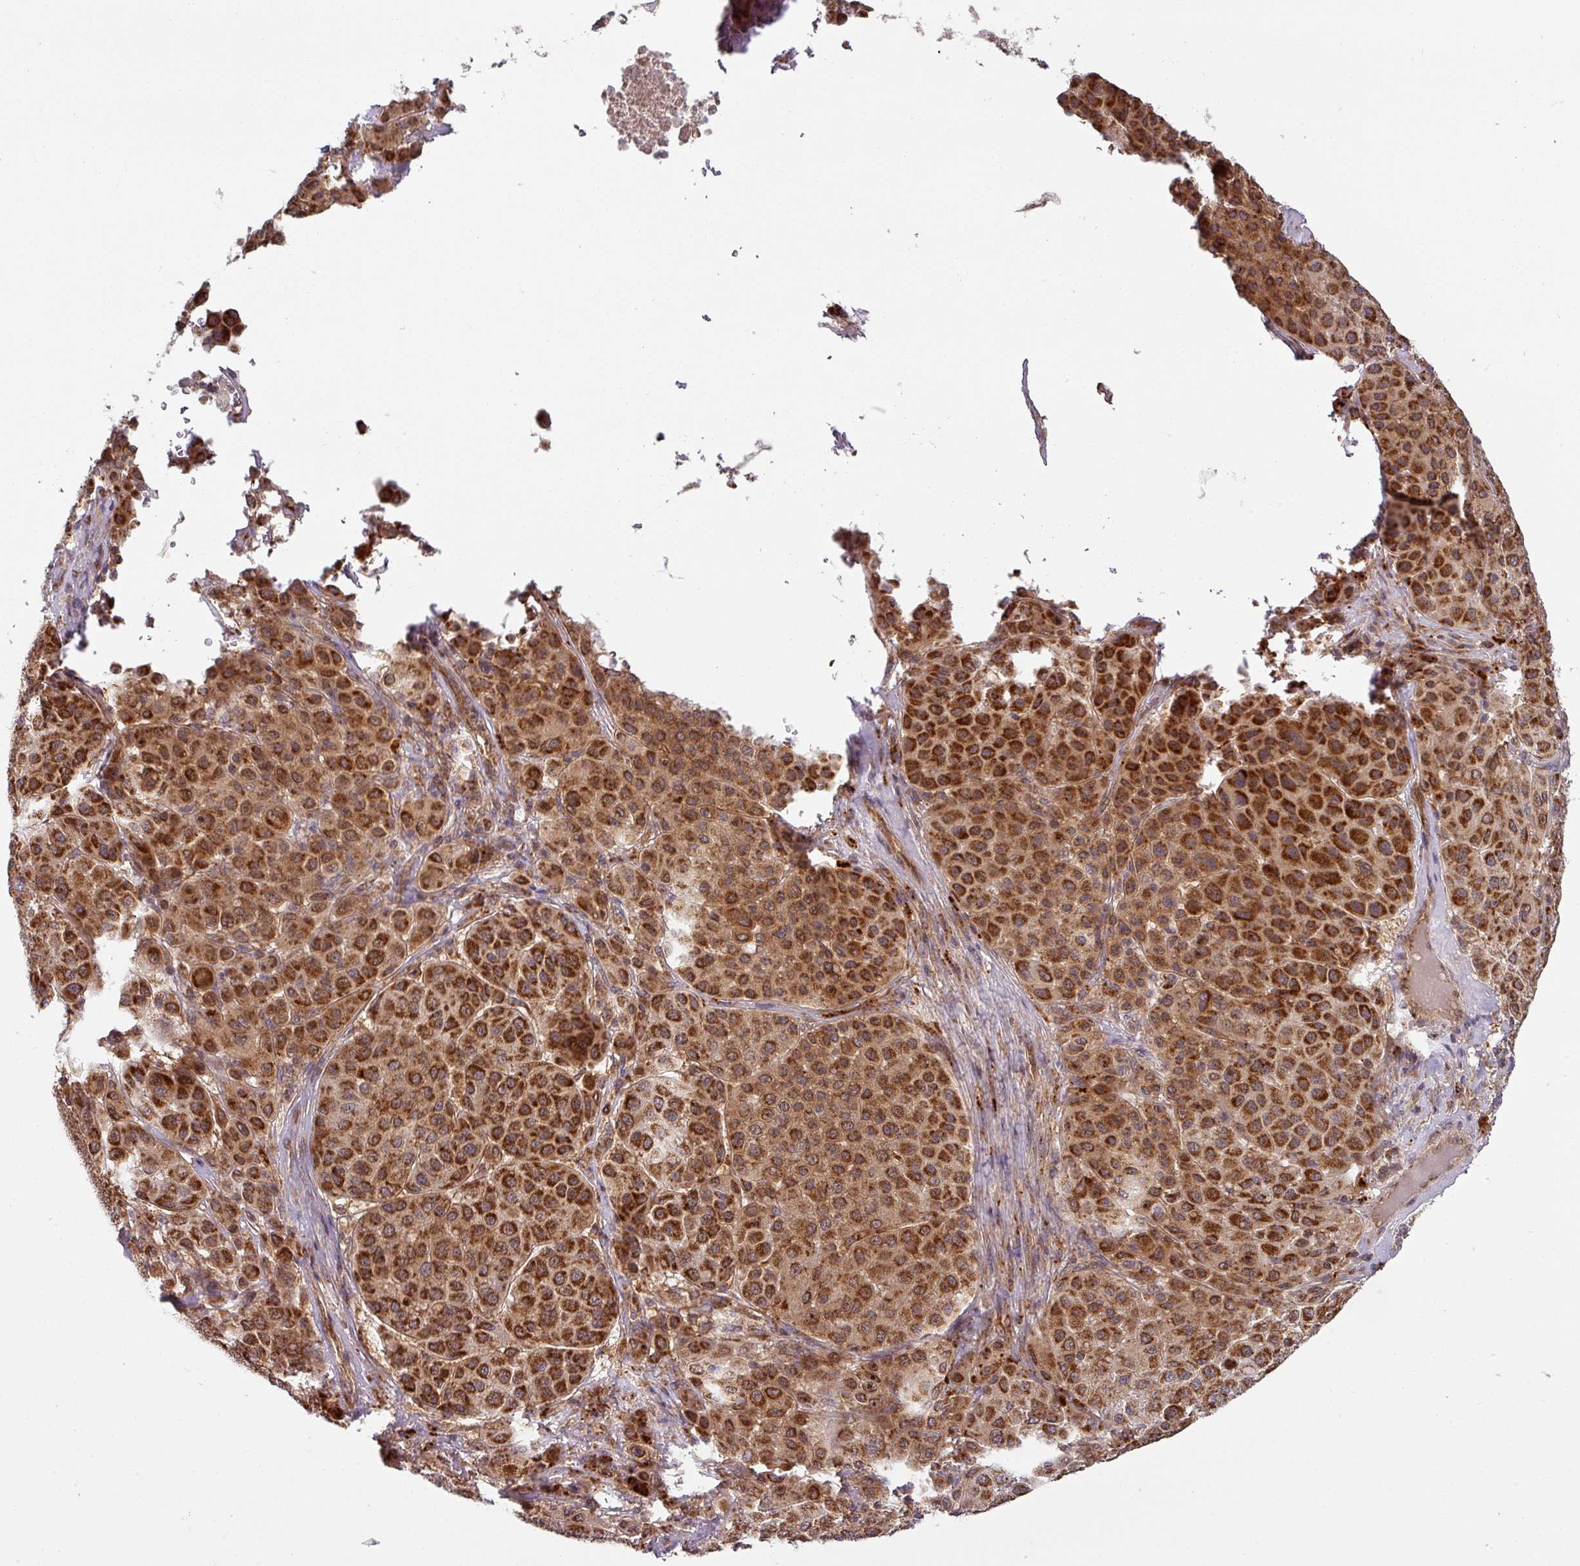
{"staining": {"intensity": "strong", "quantity": ">75%", "location": "cytoplasmic/membranous"}, "tissue": "melanoma", "cell_type": "Tumor cells", "image_type": "cancer", "snomed": [{"axis": "morphology", "description": "Malignant melanoma, Metastatic site"}, {"axis": "topography", "description": "Smooth muscle"}], "caption": "Protein staining of malignant melanoma (metastatic site) tissue displays strong cytoplasmic/membranous expression in approximately >75% of tumor cells. (Stains: DAB (3,3'-diaminobenzidine) in brown, nuclei in blue, Microscopy: brightfield microscopy at high magnification).", "gene": "MRPS16", "patient": {"sex": "male", "age": 41}}